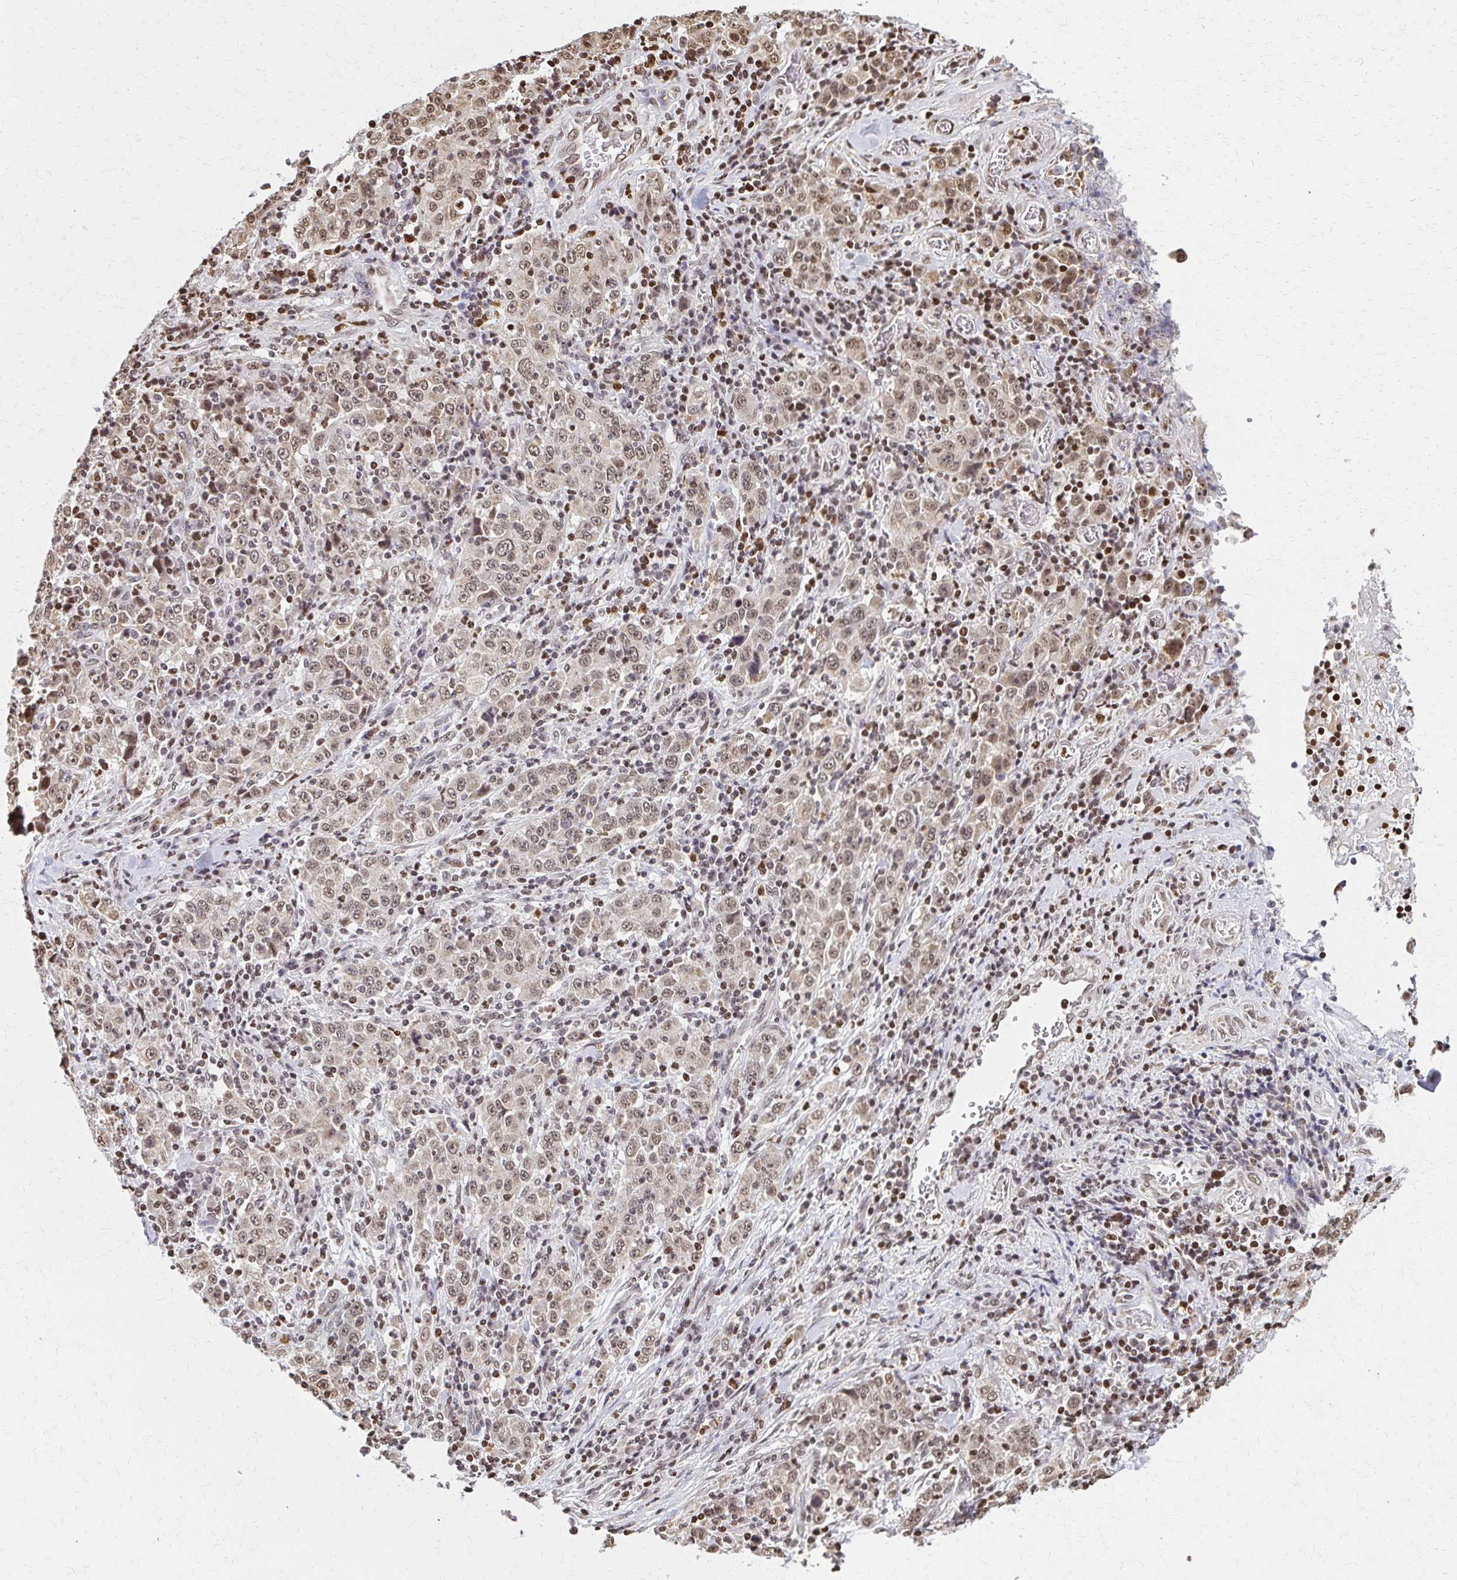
{"staining": {"intensity": "weak", "quantity": ">75%", "location": "nuclear"}, "tissue": "stomach cancer", "cell_type": "Tumor cells", "image_type": "cancer", "snomed": [{"axis": "morphology", "description": "Normal tissue, NOS"}, {"axis": "morphology", "description": "Adenocarcinoma, NOS"}, {"axis": "topography", "description": "Stomach, upper"}, {"axis": "topography", "description": "Stomach"}], "caption": "A brown stain highlights weak nuclear staining of a protein in human stomach adenocarcinoma tumor cells. (IHC, brightfield microscopy, high magnification).", "gene": "HOXA9", "patient": {"sex": "male", "age": 59}}